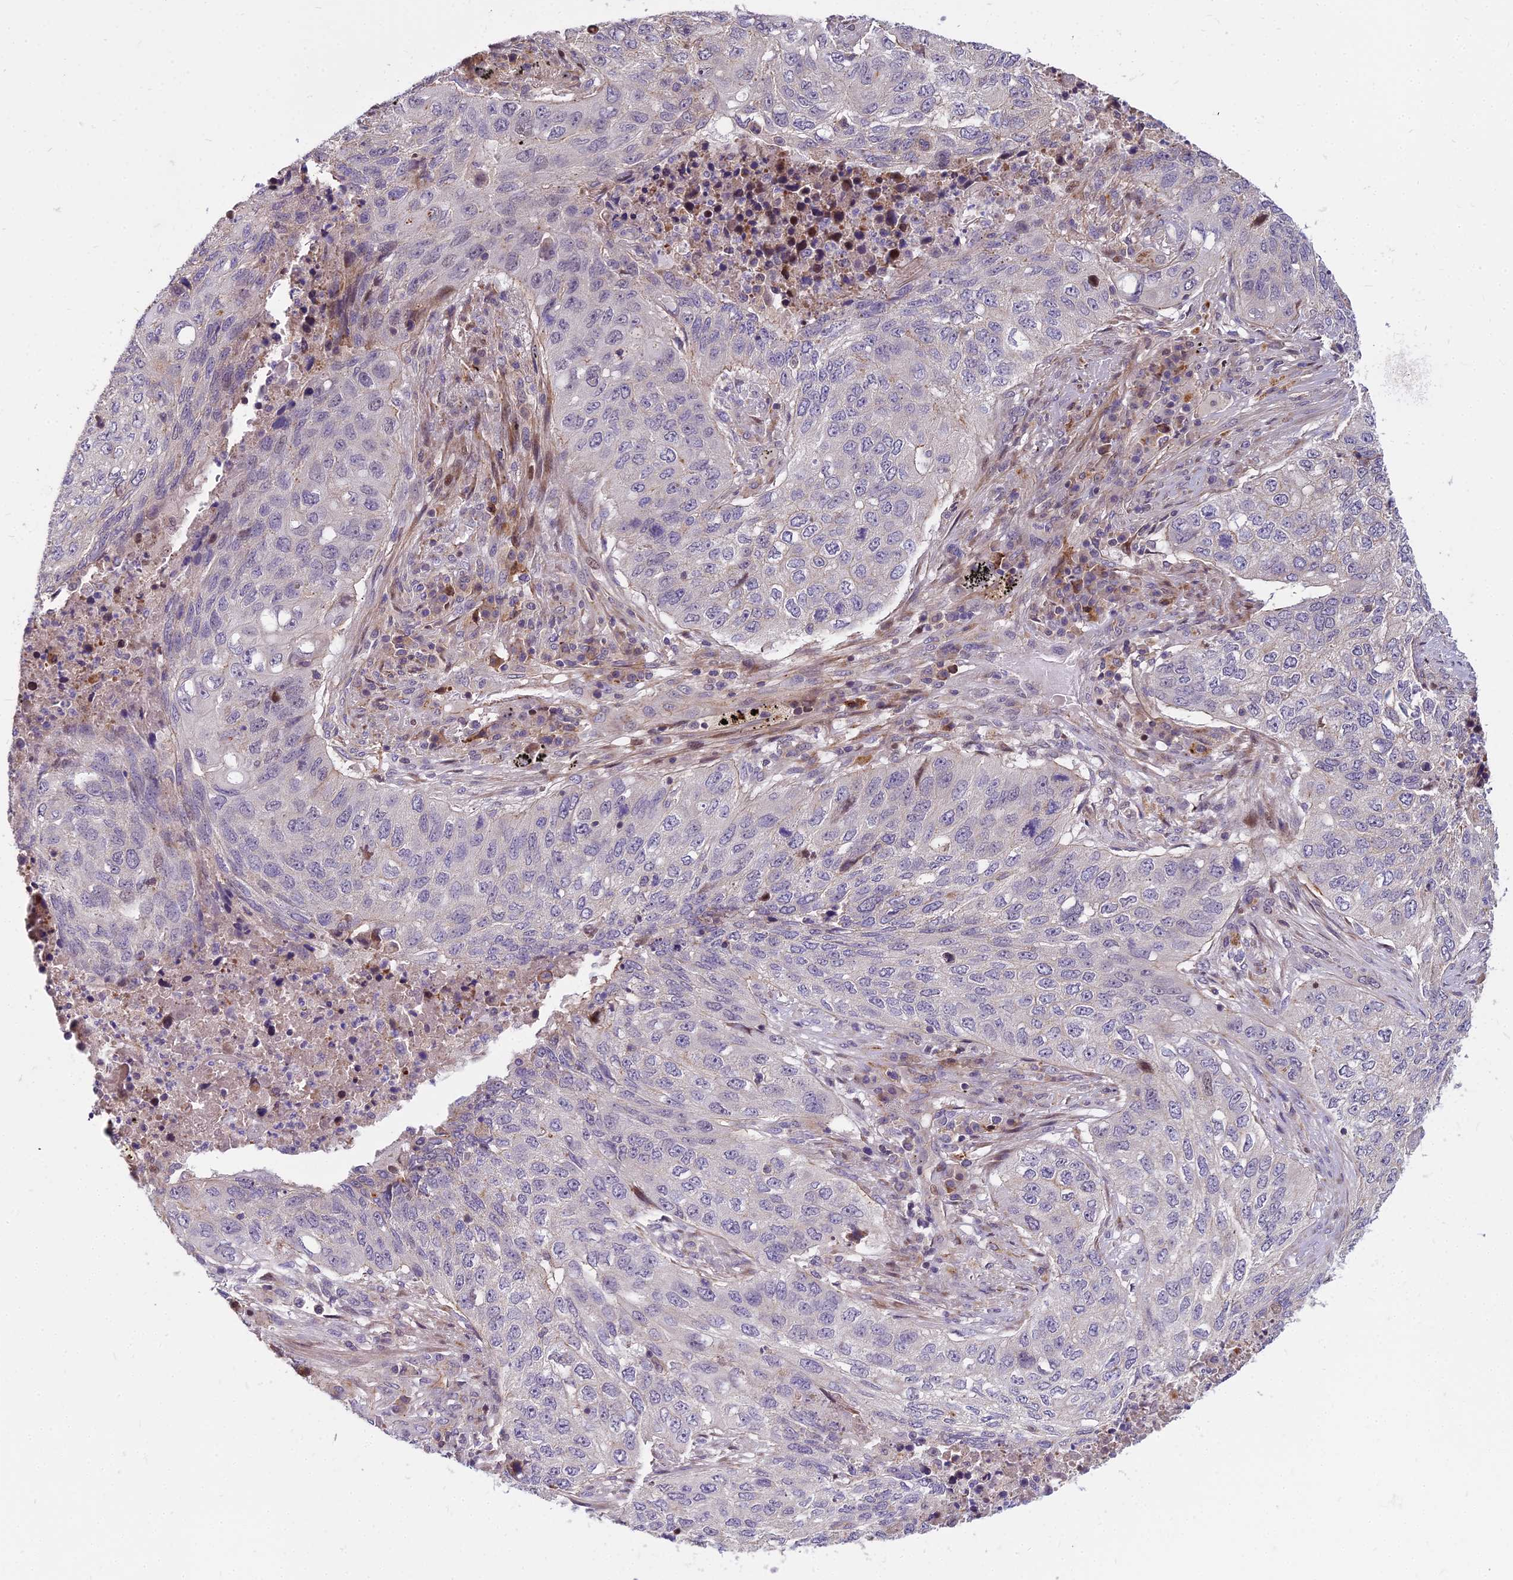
{"staining": {"intensity": "negative", "quantity": "none", "location": "none"}, "tissue": "lung cancer", "cell_type": "Tumor cells", "image_type": "cancer", "snomed": [{"axis": "morphology", "description": "Squamous cell carcinoma, NOS"}, {"axis": "topography", "description": "Lung"}], "caption": "This is an immunohistochemistry (IHC) image of lung cancer (squamous cell carcinoma). There is no positivity in tumor cells.", "gene": "GLYATL3", "patient": {"sex": "female", "age": 63}}